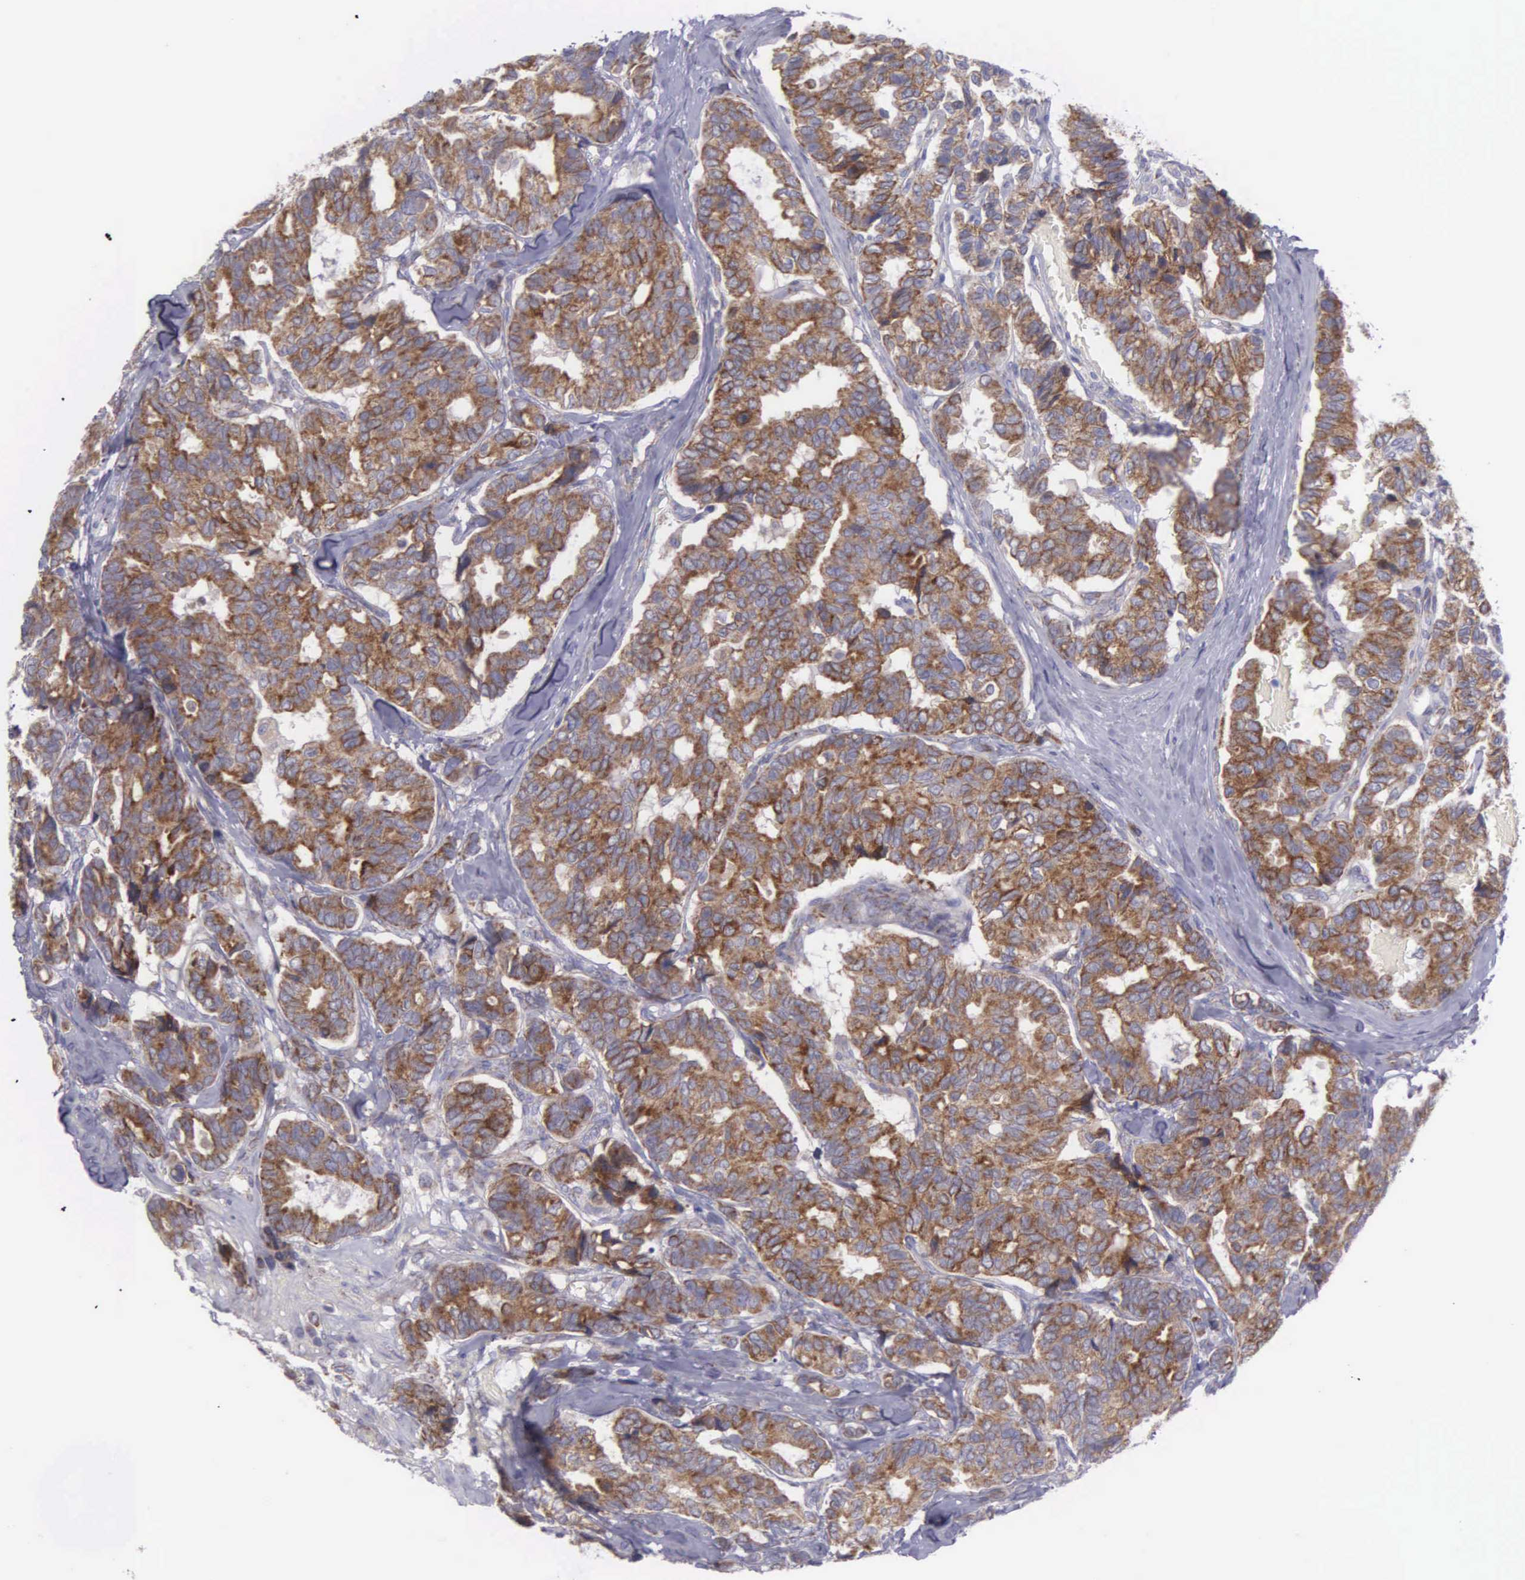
{"staining": {"intensity": "moderate", "quantity": ">75%", "location": "cytoplasmic/membranous"}, "tissue": "breast cancer", "cell_type": "Tumor cells", "image_type": "cancer", "snomed": [{"axis": "morphology", "description": "Duct carcinoma"}, {"axis": "topography", "description": "Breast"}], "caption": "Breast cancer tissue demonstrates moderate cytoplasmic/membranous expression in approximately >75% of tumor cells, visualized by immunohistochemistry.", "gene": "SYNJ2BP", "patient": {"sex": "female", "age": 69}}